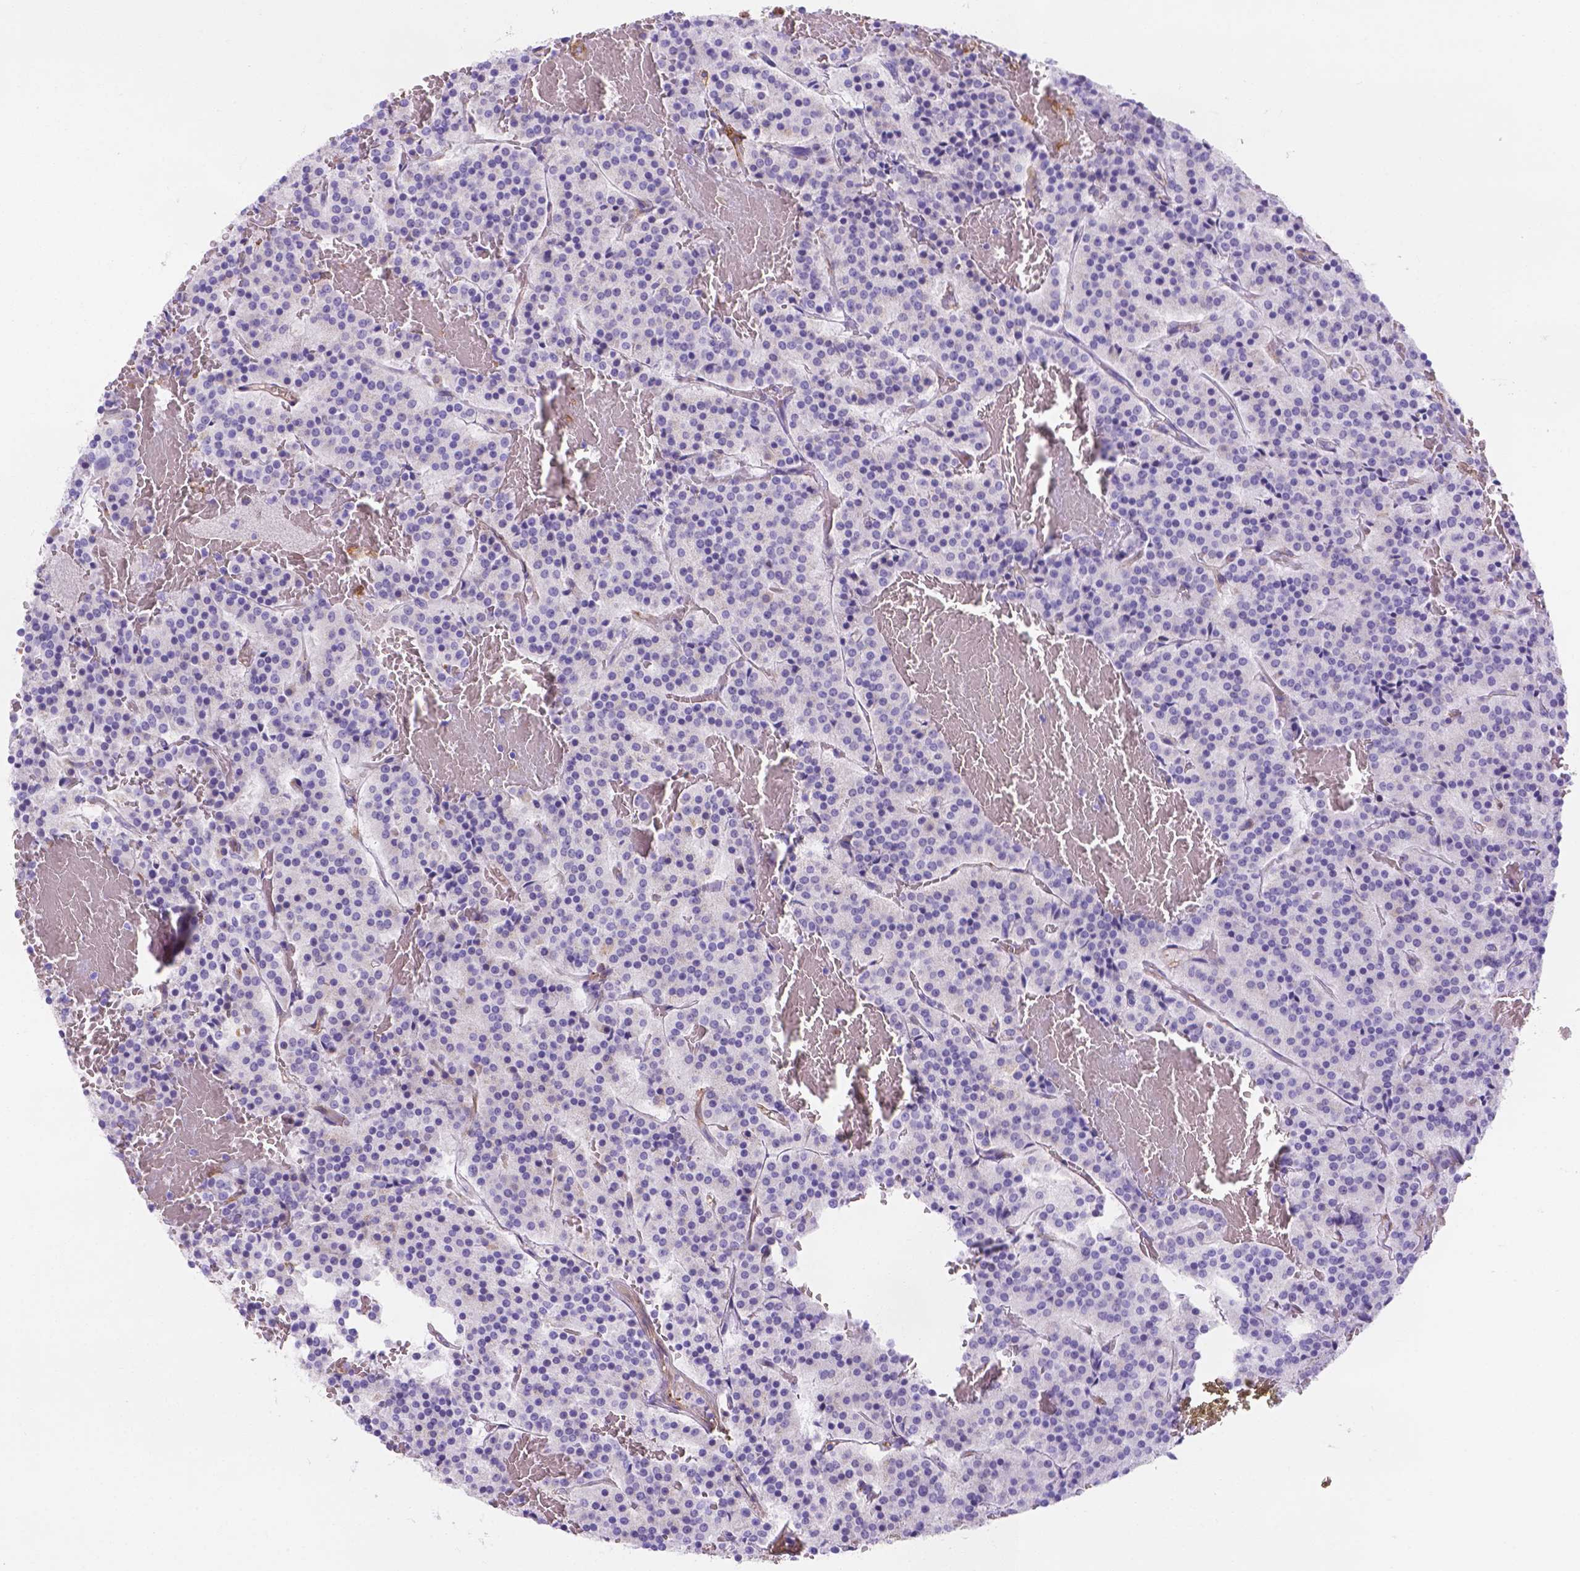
{"staining": {"intensity": "negative", "quantity": "none", "location": "none"}, "tissue": "carcinoid", "cell_type": "Tumor cells", "image_type": "cancer", "snomed": [{"axis": "morphology", "description": "Carcinoid, malignant, NOS"}, {"axis": "topography", "description": "Lung"}], "caption": "Immunohistochemical staining of carcinoid (malignant) shows no significant positivity in tumor cells.", "gene": "SLC40A1", "patient": {"sex": "male", "age": 70}}